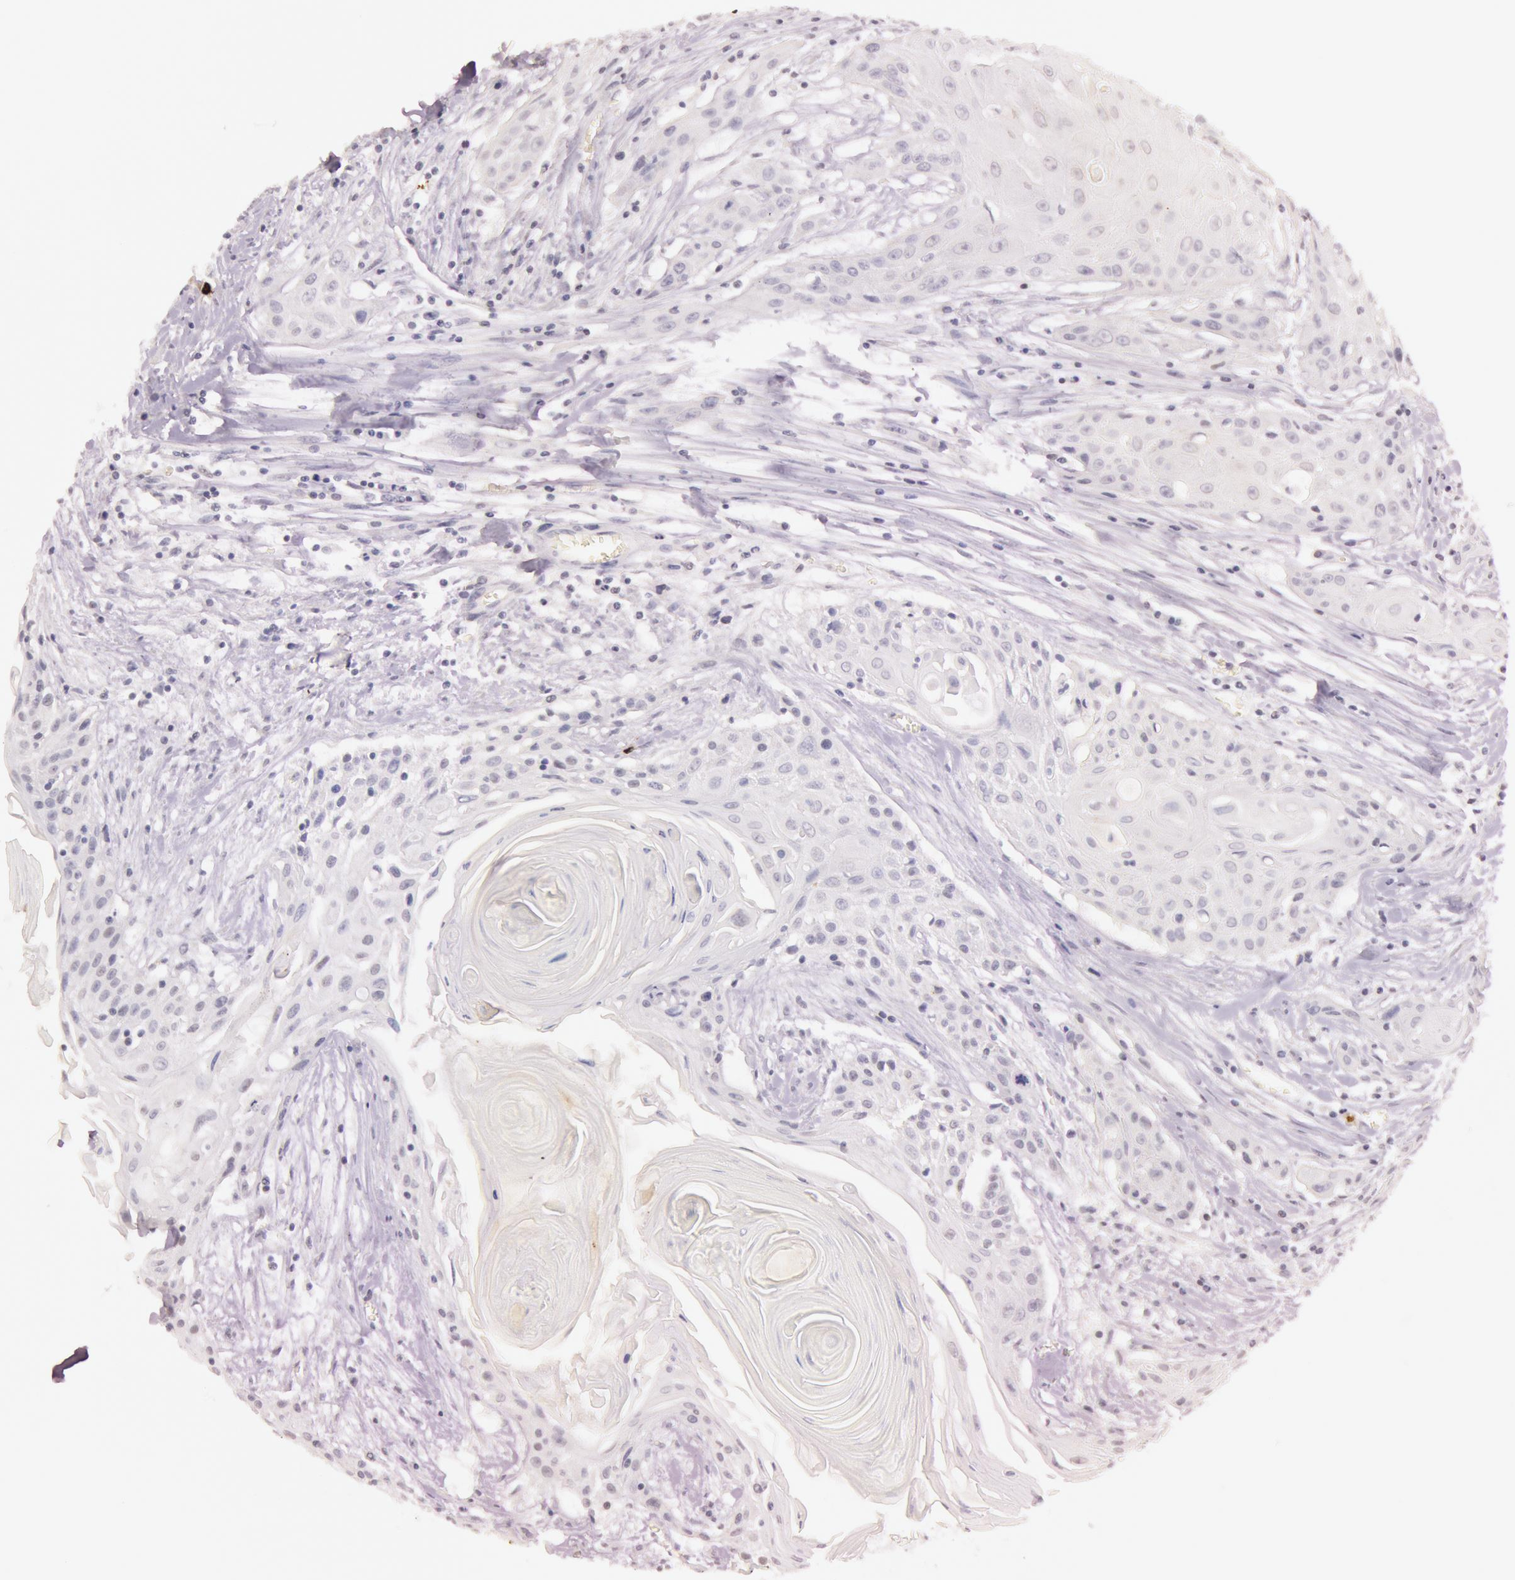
{"staining": {"intensity": "negative", "quantity": "none", "location": "none"}, "tissue": "head and neck cancer", "cell_type": "Tumor cells", "image_type": "cancer", "snomed": [{"axis": "morphology", "description": "Squamous cell carcinoma, NOS"}, {"axis": "morphology", "description": "Squamous cell carcinoma, metastatic, NOS"}, {"axis": "topography", "description": "Lymph node"}, {"axis": "topography", "description": "Salivary gland"}, {"axis": "topography", "description": "Head-Neck"}], "caption": "Tumor cells show no significant staining in metastatic squamous cell carcinoma (head and neck).", "gene": "KDM6A", "patient": {"sex": "female", "age": 74}}